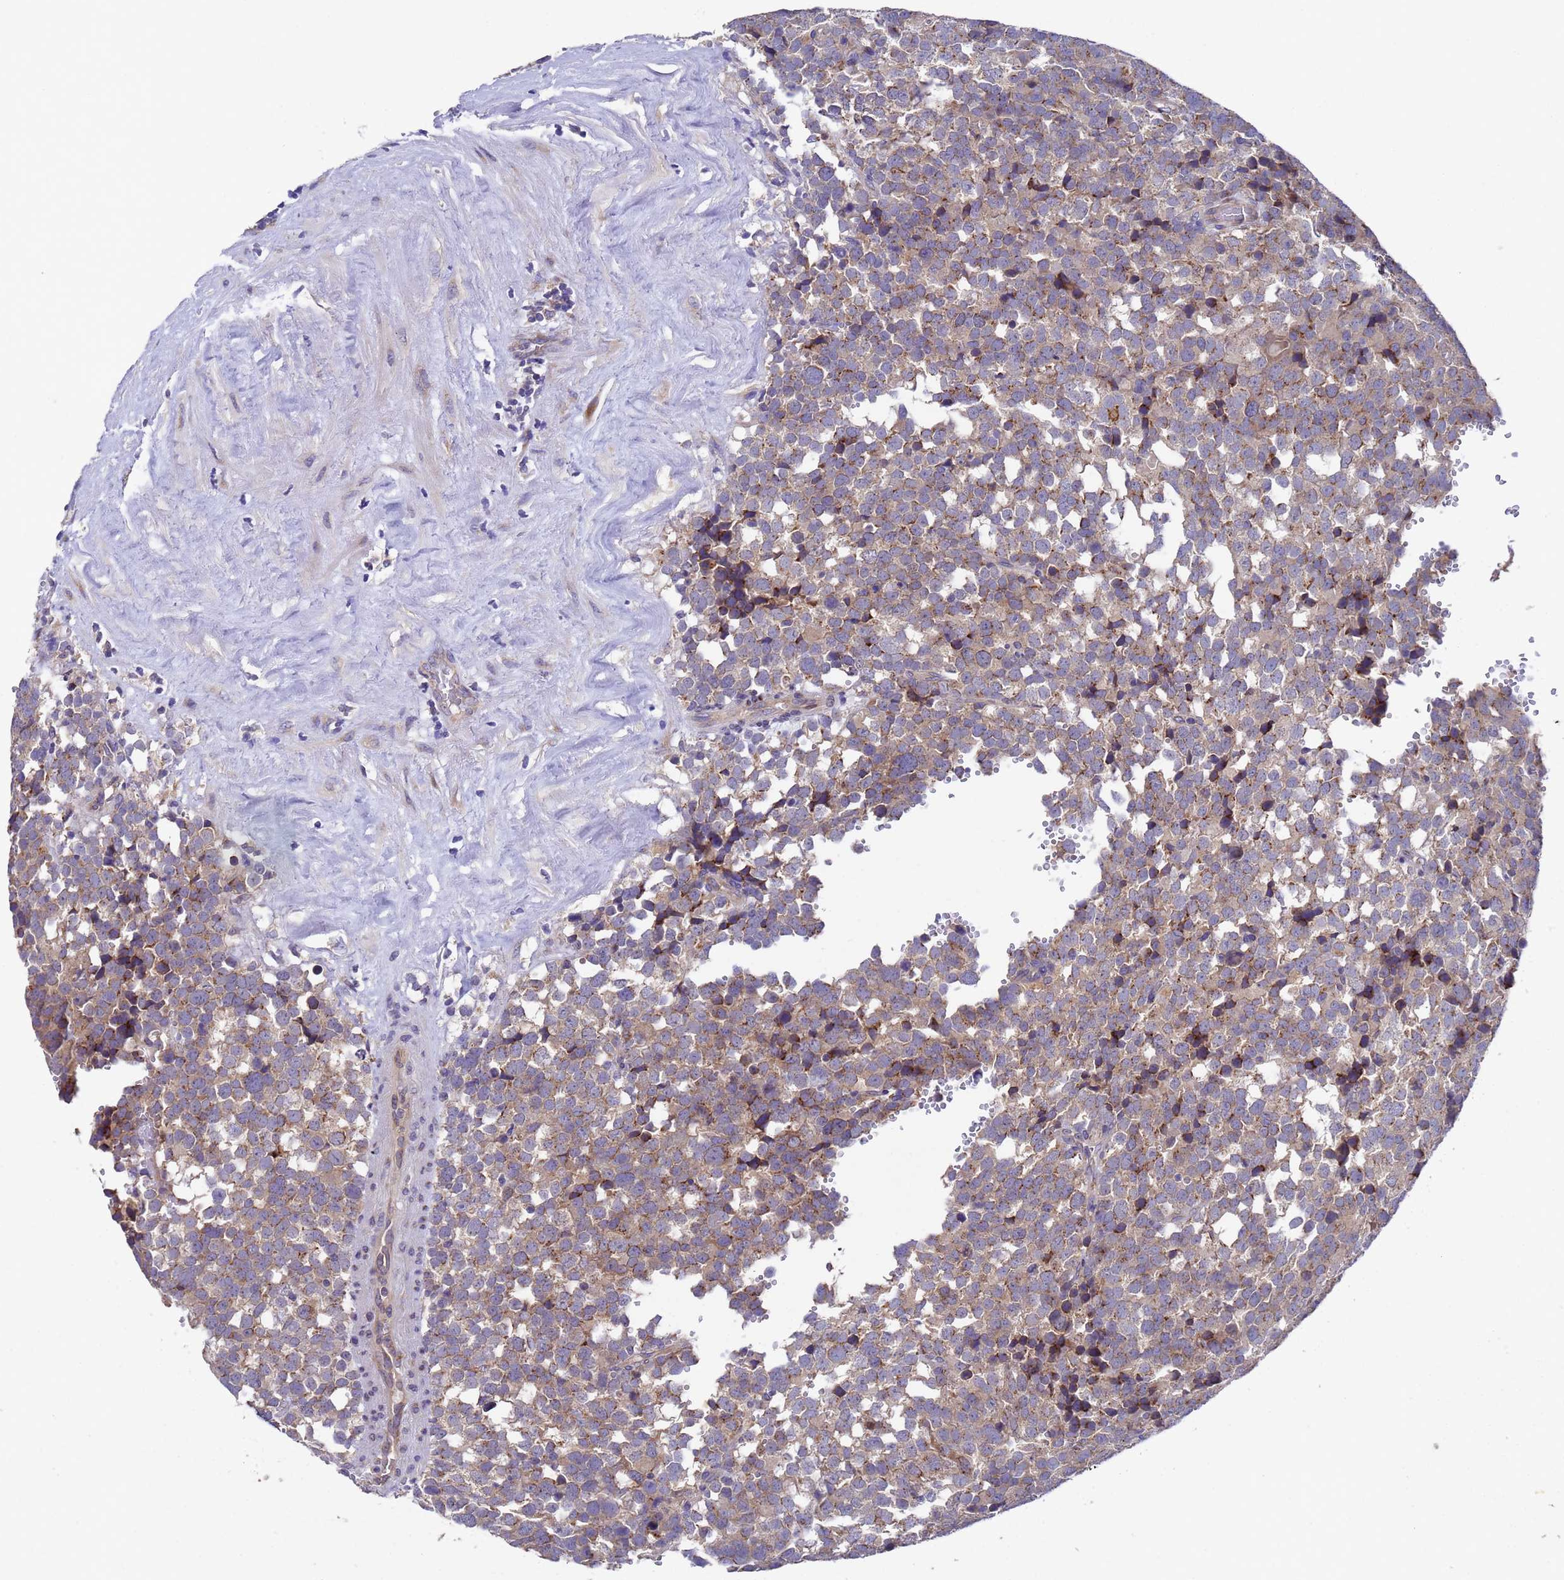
{"staining": {"intensity": "moderate", "quantity": "25%-75%", "location": "cytoplasmic/membranous"}, "tissue": "testis cancer", "cell_type": "Tumor cells", "image_type": "cancer", "snomed": [{"axis": "morphology", "description": "Seminoma, NOS"}, {"axis": "topography", "description": "Testis"}], "caption": "Tumor cells display medium levels of moderate cytoplasmic/membranous expression in approximately 25%-75% of cells in human testis cancer (seminoma).", "gene": "DCAF12L2", "patient": {"sex": "male", "age": 71}}